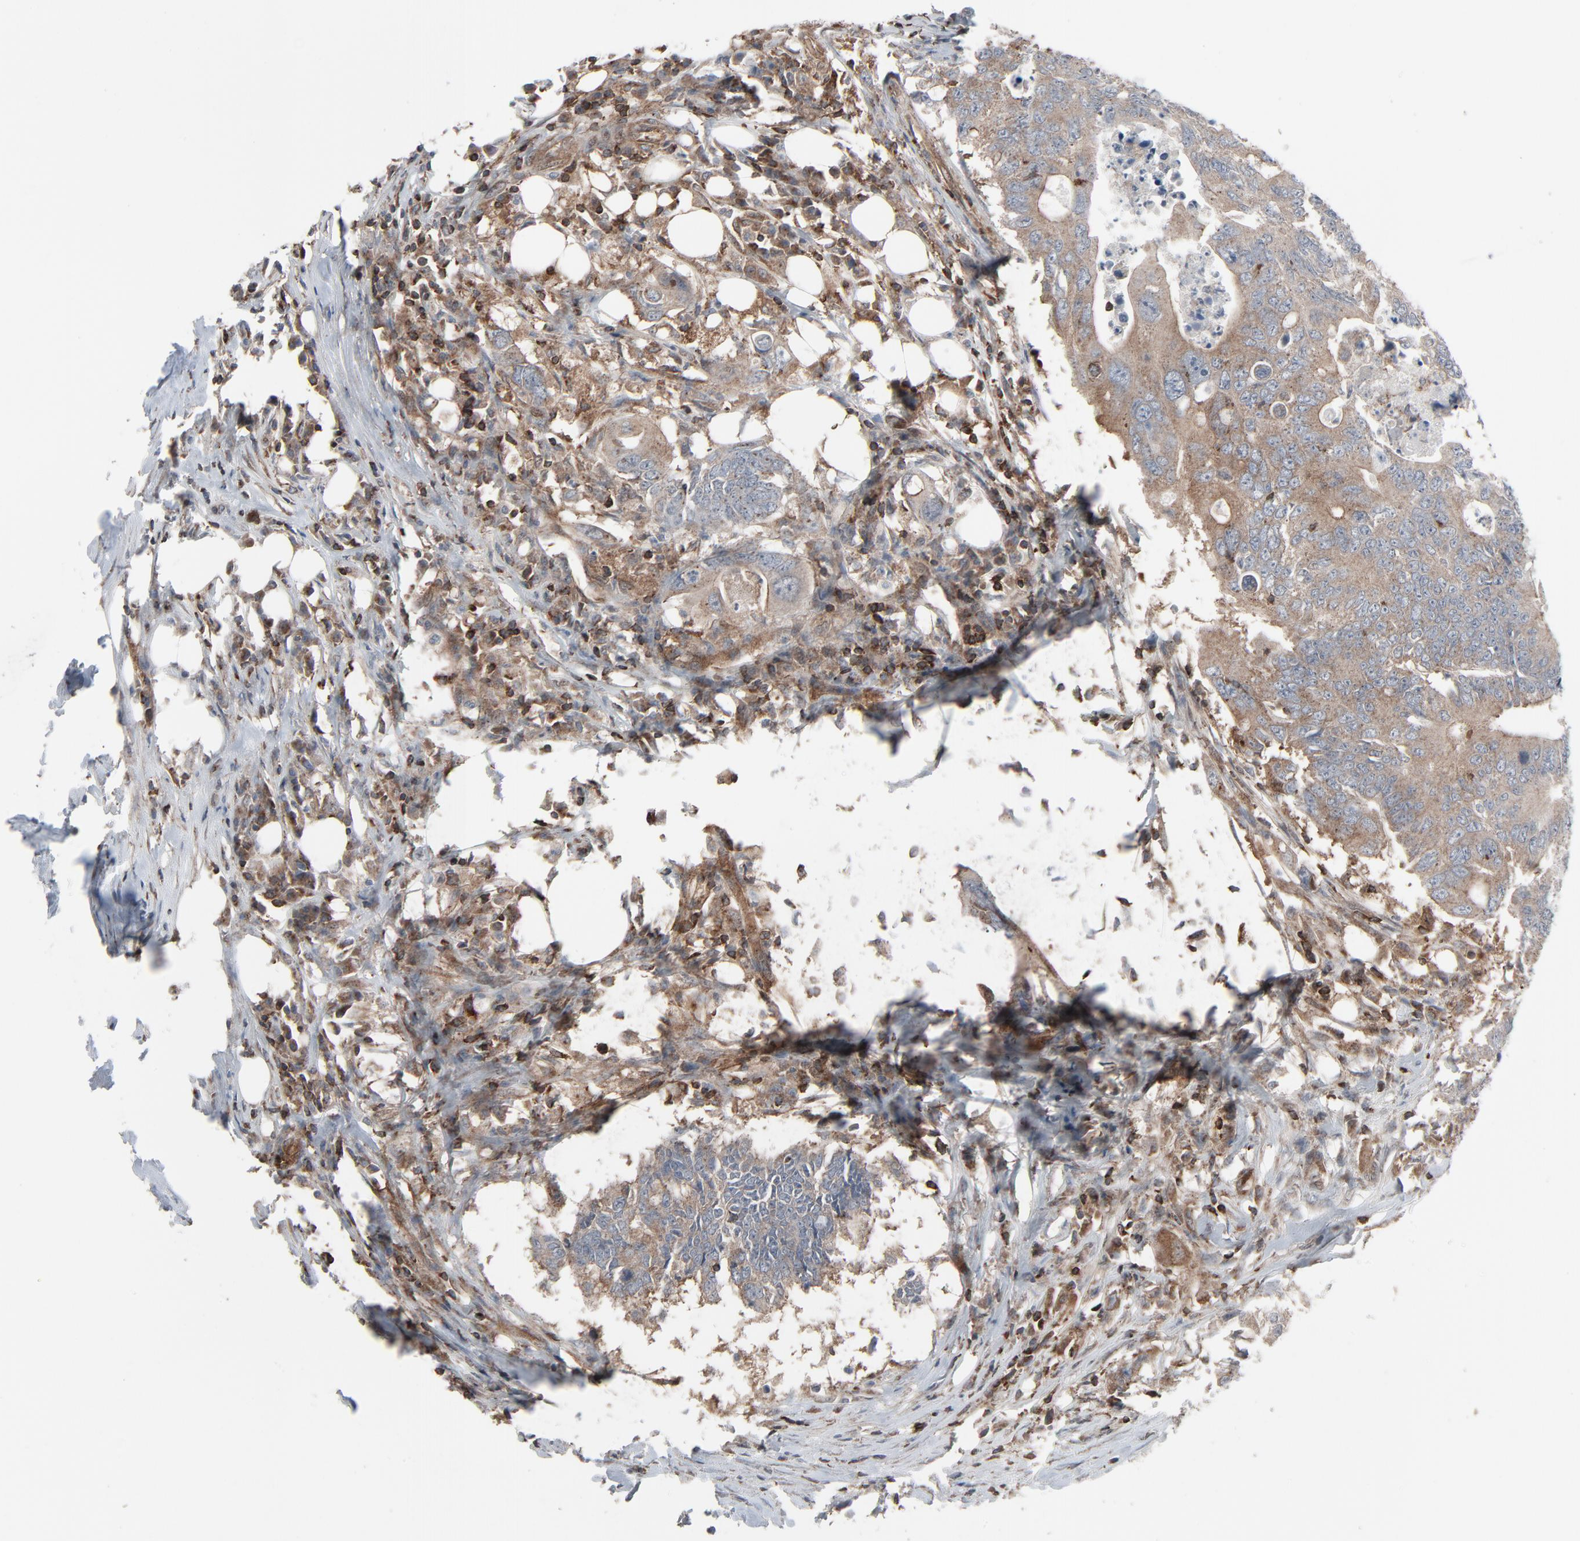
{"staining": {"intensity": "weak", "quantity": ">75%", "location": "cytoplasmic/membranous"}, "tissue": "colorectal cancer", "cell_type": "Tumor cells", "image_type": "cancer", "snomed": [{"axis": "morphology", "description": "Adenocarcinoma, NOS"}, {"axis": "topography", "description": "Colon"}], "caption": "An IHC photomicrograph of tumor tissue is shown. Protein staining in brown labels weak cytoplasmic/membranous positivity in colorectal adenocarcinoma within tumor cells. (Brightfield microscopy of DAB IHC at high magnification).", "gene": "OPTN", "patient": {"sex": "male", "age": 71}}